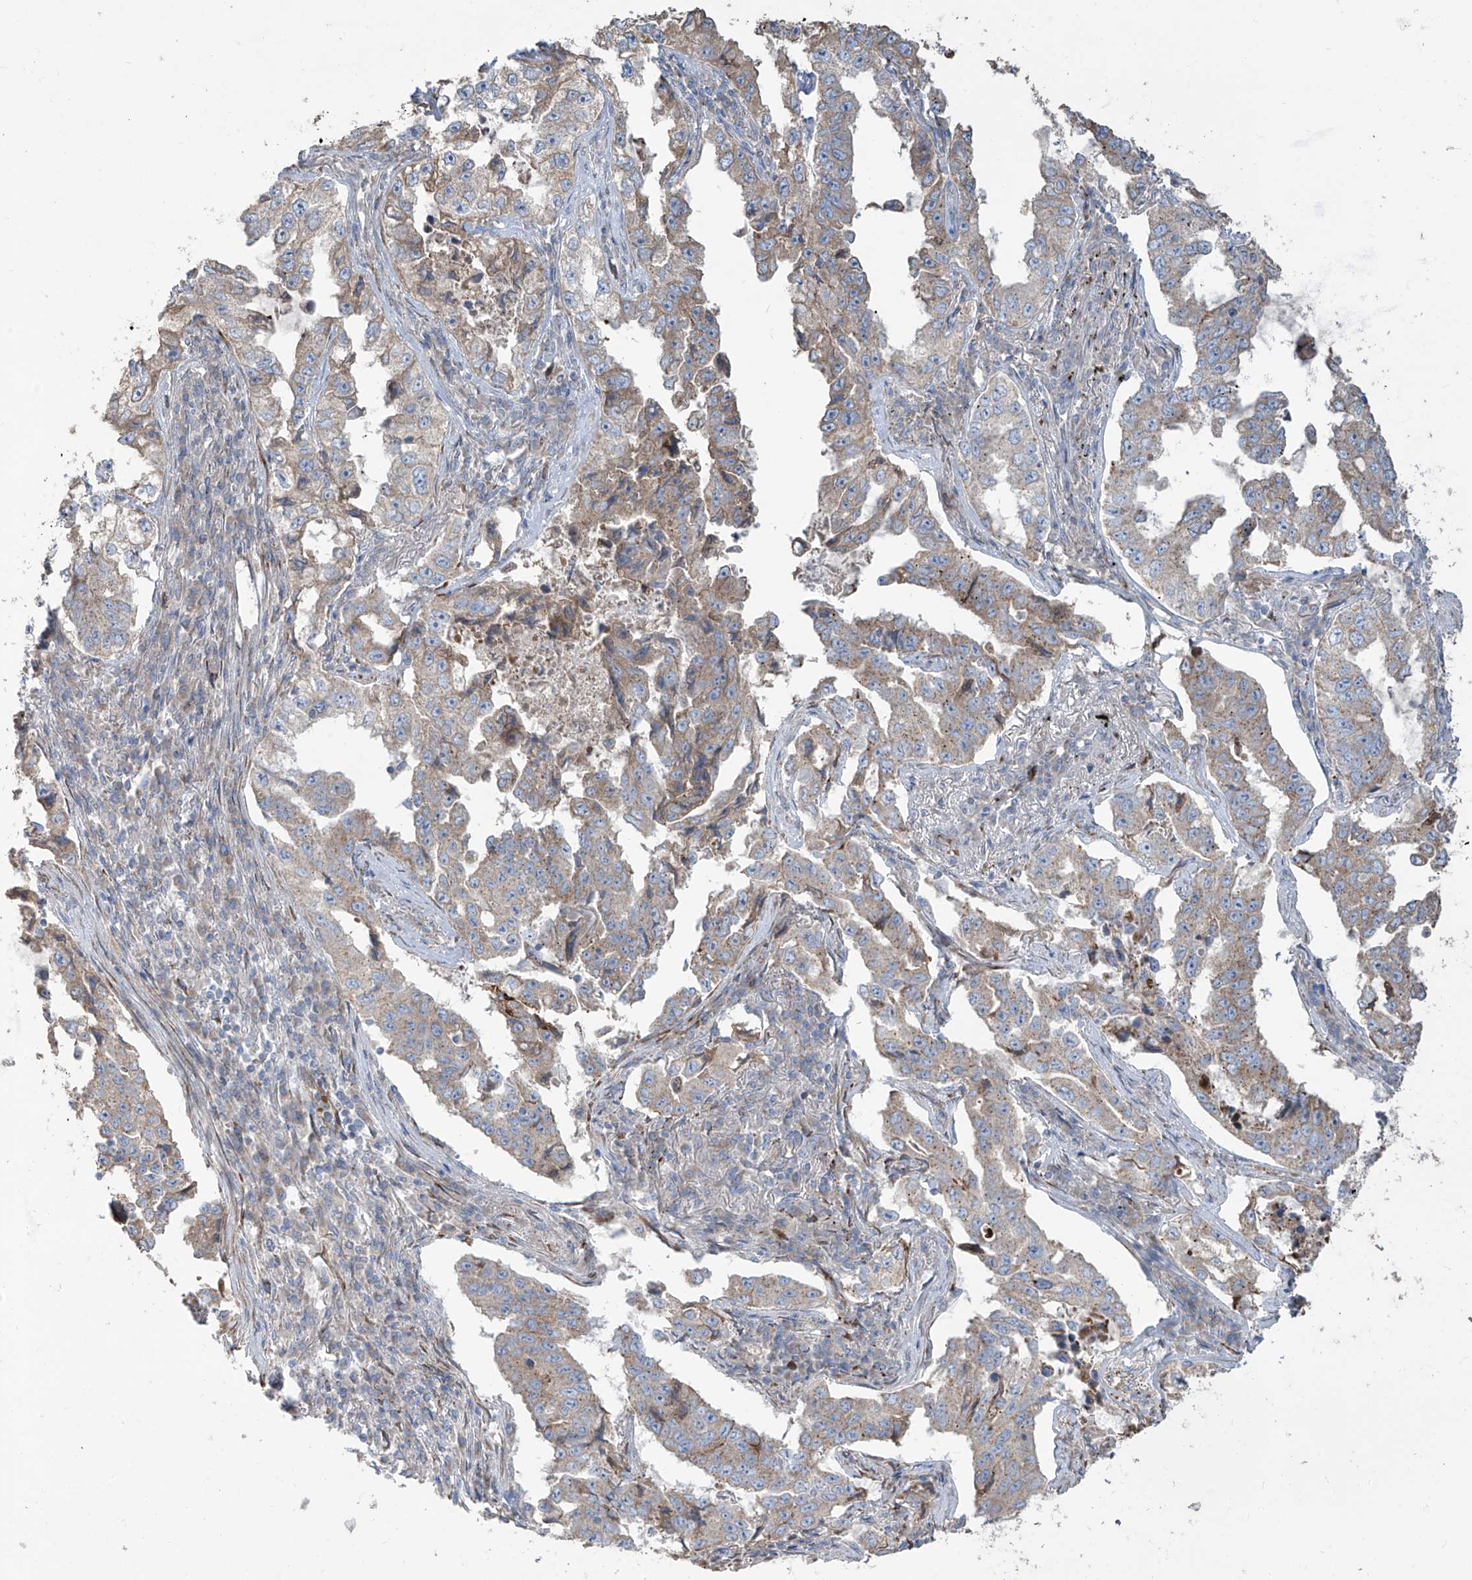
{"staining": {"intensity": "weak", "quantity": "25%-75%", "location": "cytoplasmic/membranous"}, "tissue": "lung cancer", "cell_type": "Tumor cells", "image_type": "cancer", "snomed": [{"axis": "morphology", "description": "Adenocarcinoma, NOS"}, {"axis": "topography", "description": "Lung"}], "caption": "Lung adenocarcinoma tissue reveals weak cytoplasmic/membranous expression in approximately 25%-75% of tumor cells (Brightfield microscopy of DAB IHC at high magnification).", "gene": "ABTB1", "patient": {"sex": "female", "age": 51}}